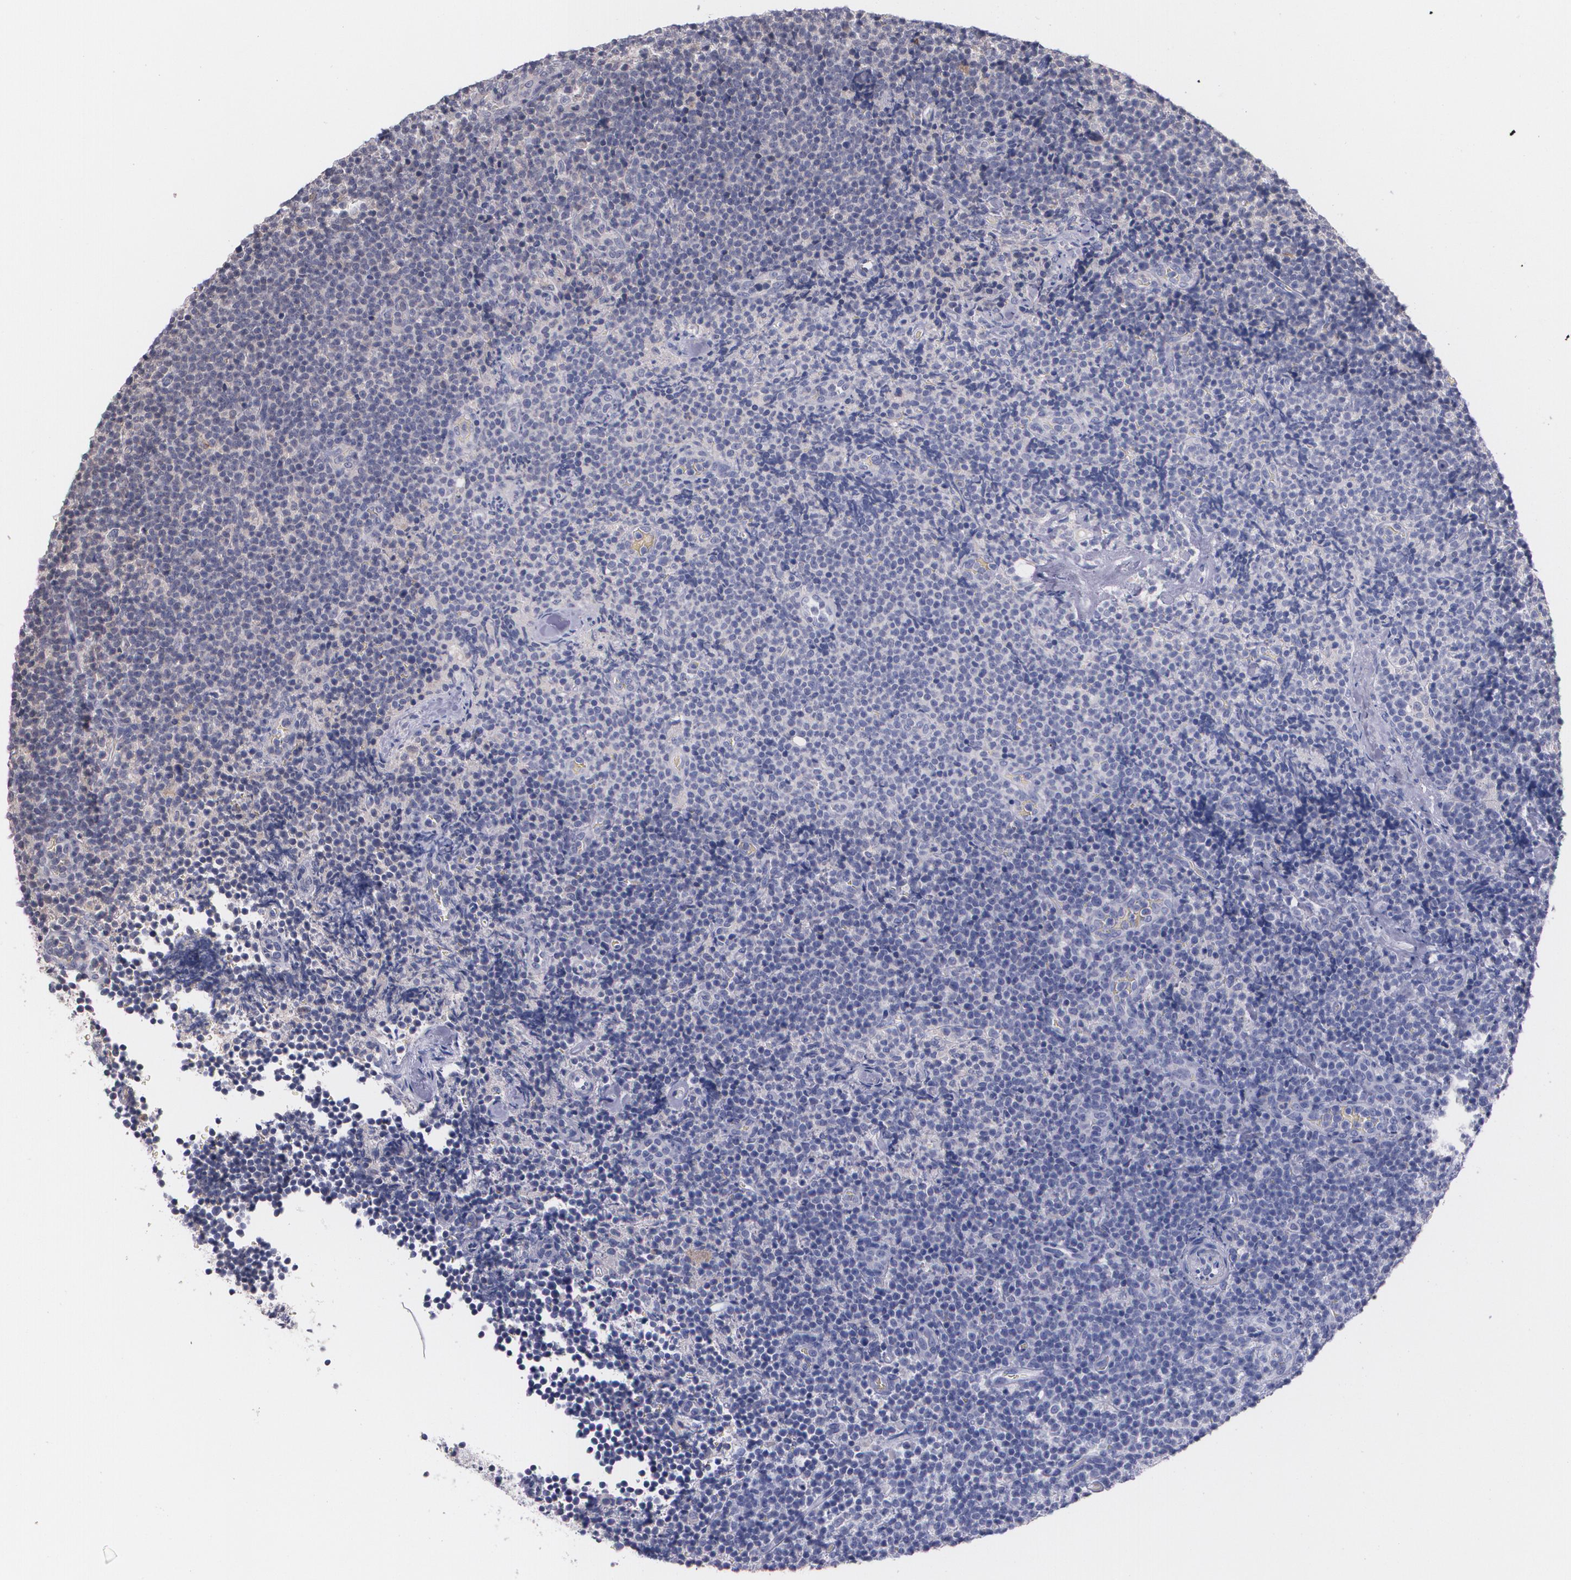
{"staining": {"intensity": "negative", "quantity": "none", "location": "none"}, "tissue": "lymphoma", "cell_type": "Tumor cells", "image_type": "cancer", "snomed": [{"axis": "morphology", "description": "Malignant lymphoma, non-Hodgkin's type, High grade"}, {"axis": "topography", "description": "Lymph node"}], "caption": "Immunohistochemistry (IHC) image of neoplastic tissue: high-grade malignant lymphoma, non-Hodgkin's type stained with DAB (3,3'-diaminobenzidine) demonstrates no significant protein staining in tumor cells.", "gene": "IFNGR2", "patient": {"sex": "female", "age": 58}}